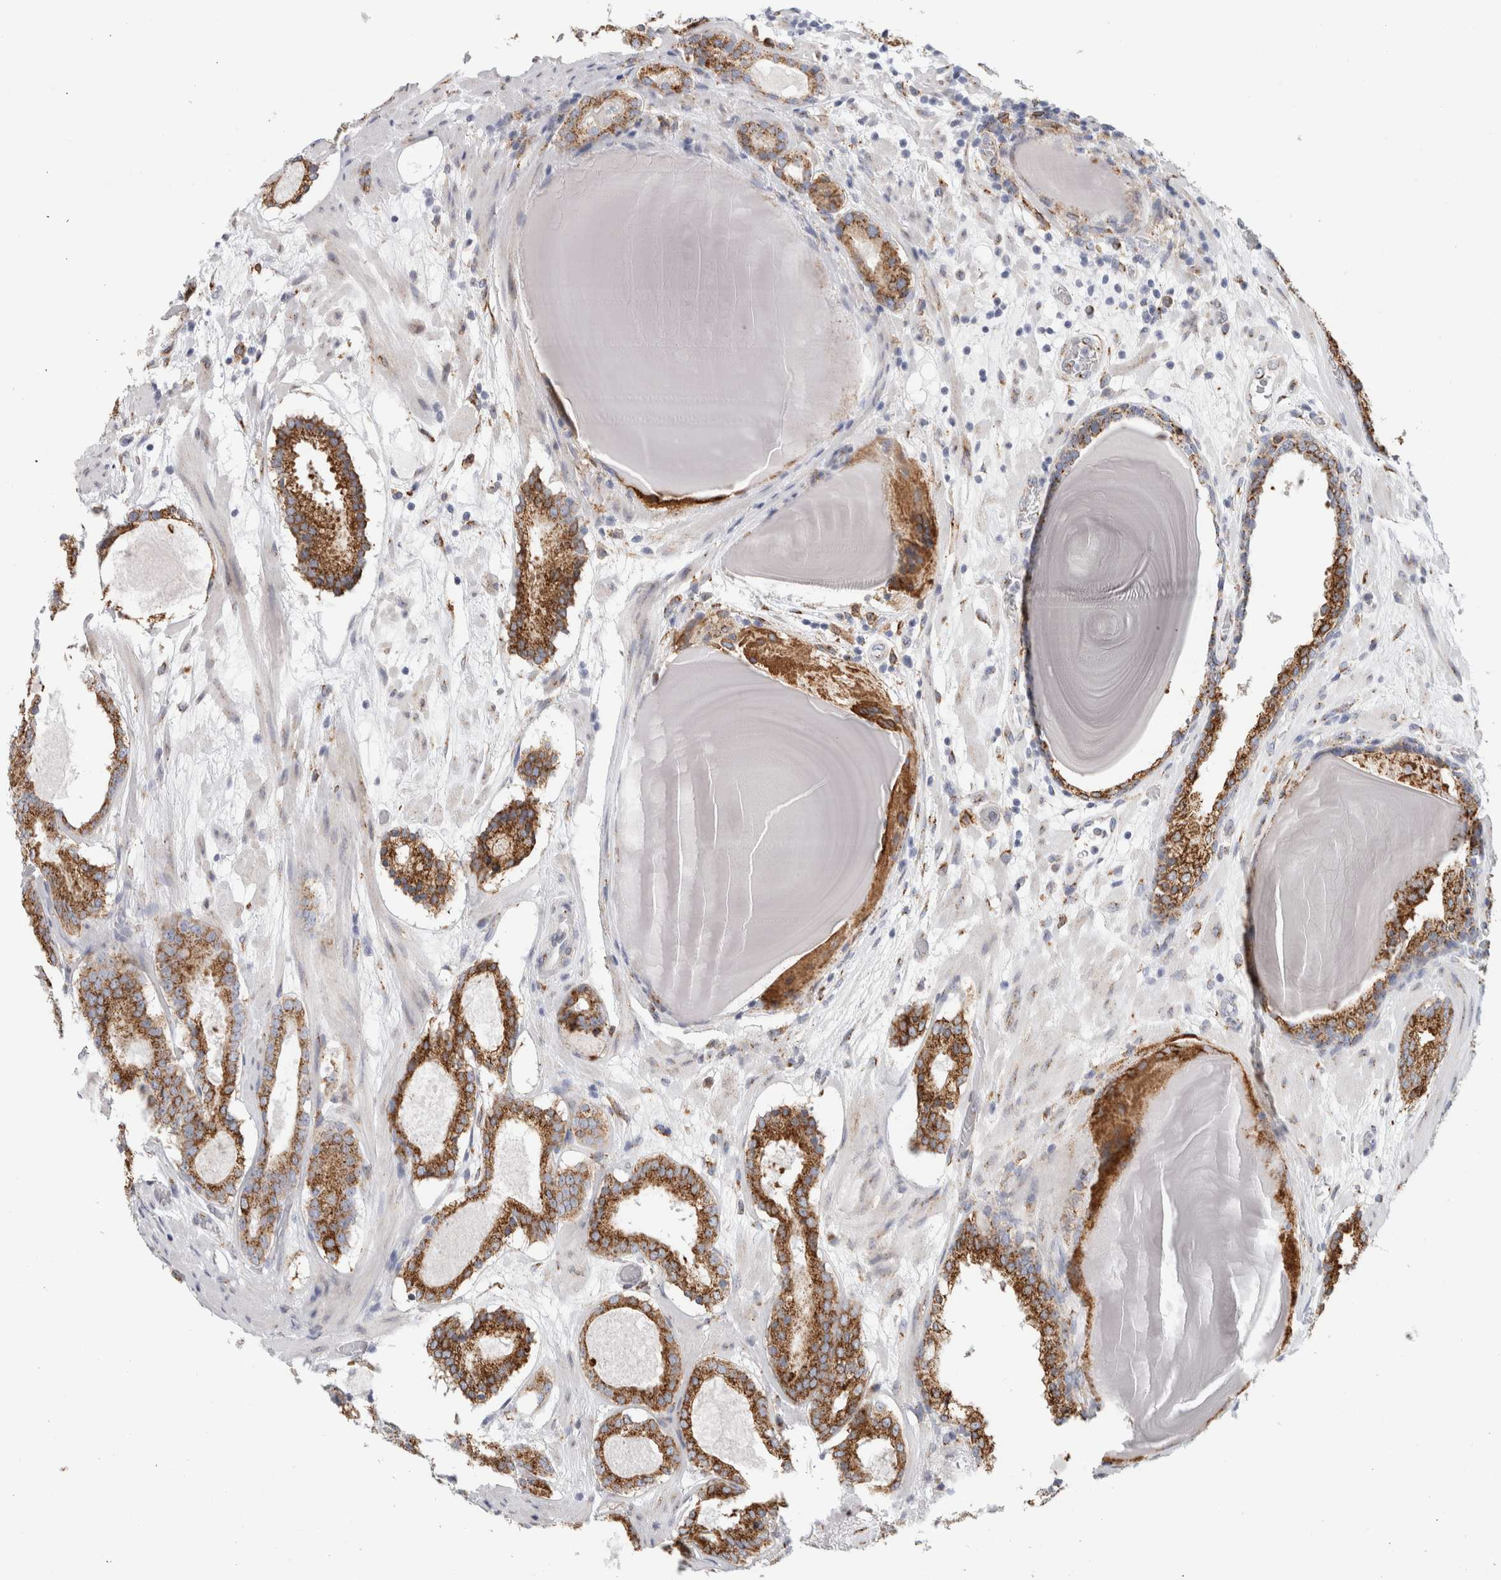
{"staining": {"intensity": "strong", "quantity": ">75%", "location": "cytoplasmic/membranous"}, "tissue": "prostate cancer", "cell_type": "Tumor cells", "image_type": "cancer", "snomed": [{"axis": "morphology", "description": "Adenocarcinoma, Low grade"}, {"axis": "topography", "description": "Prostate"}], "caption": "Immunohistochemical staining of prostate low-grade adenocarcinoma reveals high levels of strong cytoplasmic/membranous protein expression in approximately >75% of tumor cells.", "gene": "MCFD2", "patient": {"sex": "male", "age": 69}}